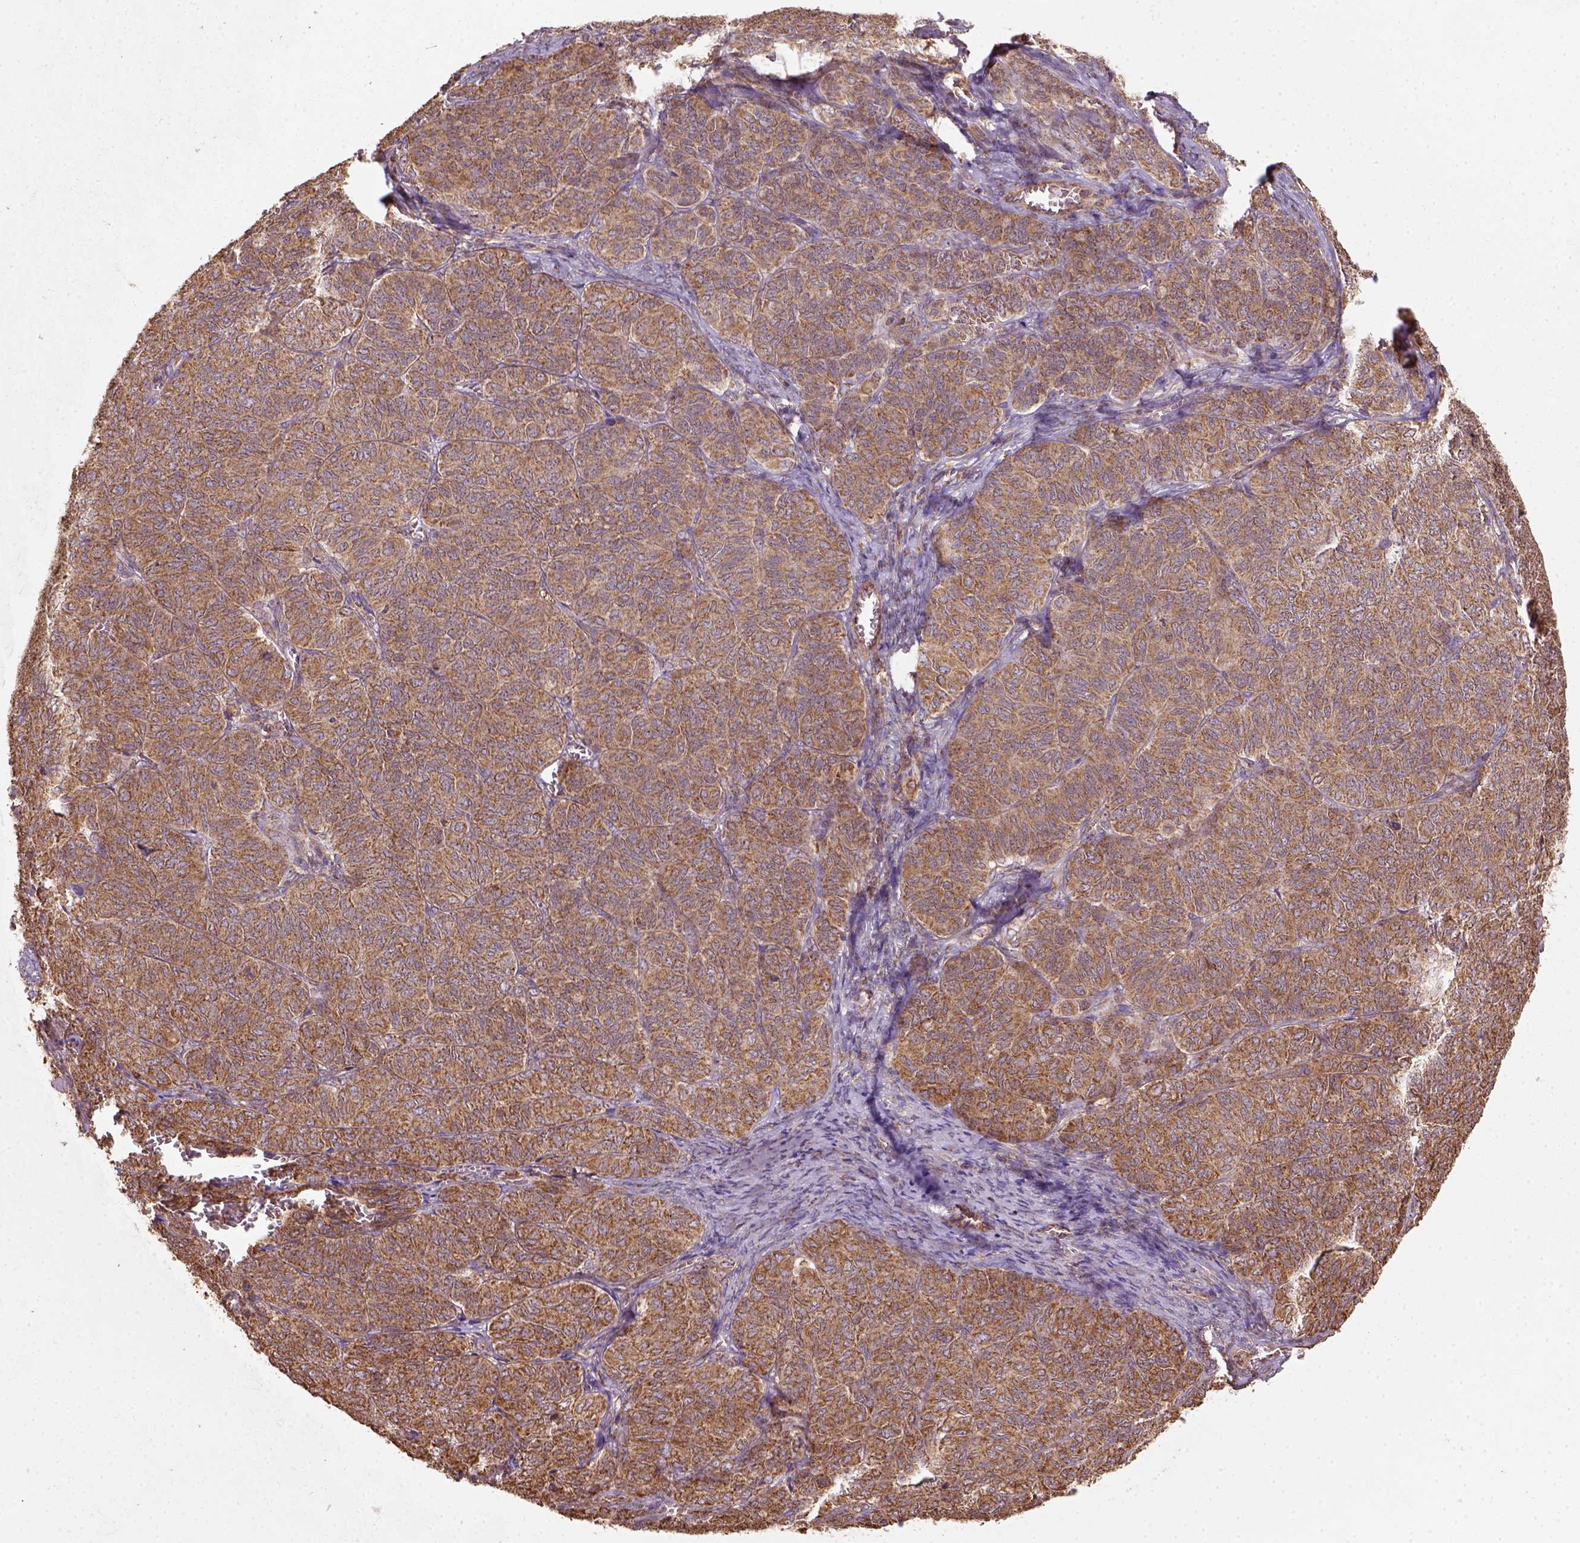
{"staining": {"intensity": "moderate", "quantity": ">75%", "location": "cytoplasmic/membranous"}, "tissue": "ovarian cancer", "cell_type": "Tumor cells", "image_type": "cancer", "snomed": [{"axis": "morphology", "description": "Carcinoma, endometroid"}, {"axis": "topography", "description": "Ovary"}], "caption": "Human ovarian cancer (endometroid carcinoma) stained with a brown dye exhibits moderate cytoplasmic/membranous positive positivity in about >75% of tumor cells.", "gene": "MAPK8IP3", "patient": {"sex": "female", "age": 80}}